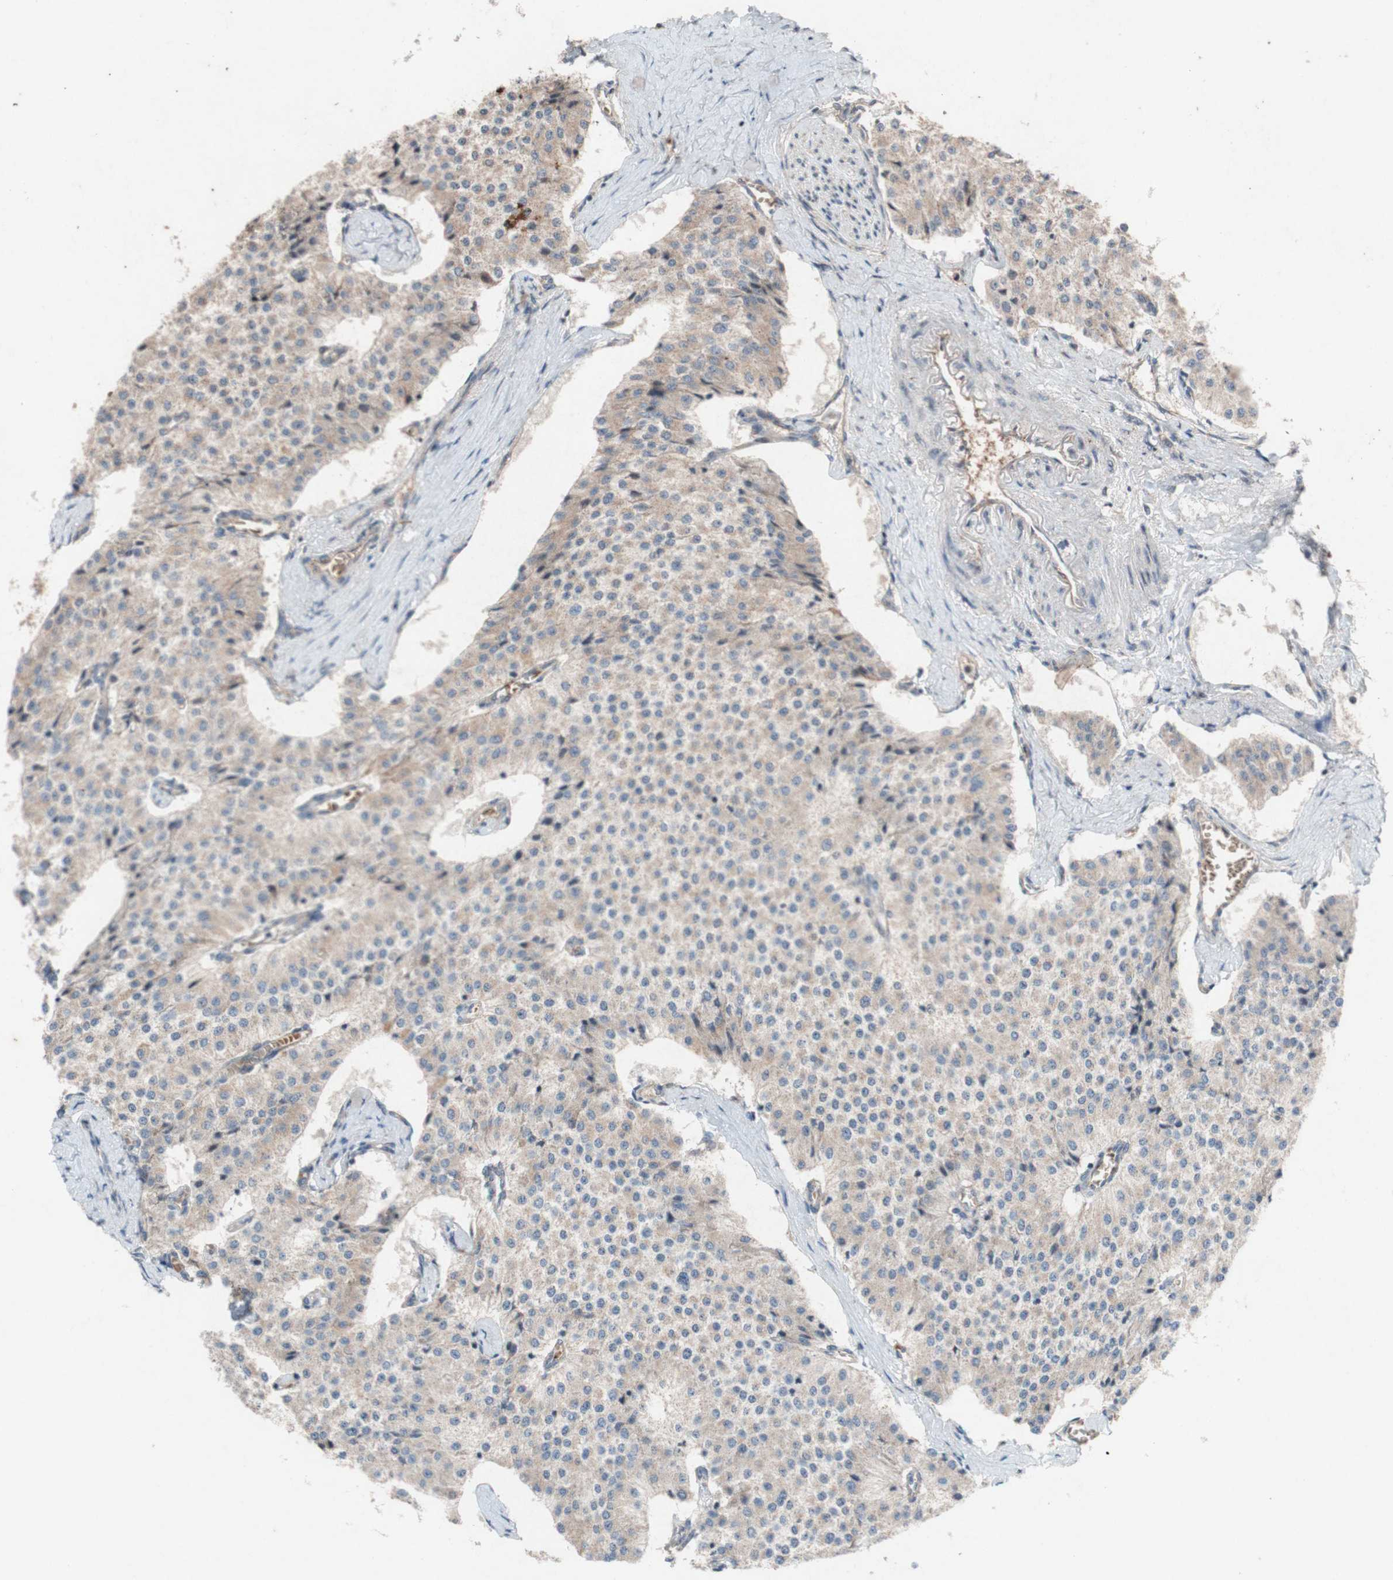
{"staining": {"intensity": "weak", "quantity": ">75%", "location": "cytoplasmic/membranous"}, "tissue": "carcinoid", "cell_type": "Tumor cells", "image_type": "cancer", "snomed": [{"axis": "morphology", "description": "Carcinoid, malignant, NOS"}, {"axis": "topography", "description": "Colon"}], "caption": "Immunohistochemistry (IHC) micrograph of human malignant carcinoid stained for a protein (brown), which demonstrates low levels of weak cytoplasmic/membranous staining in about >75% of tumor cells.", "gene": "TST", "patient": {"sex": "female", "age": 52}}